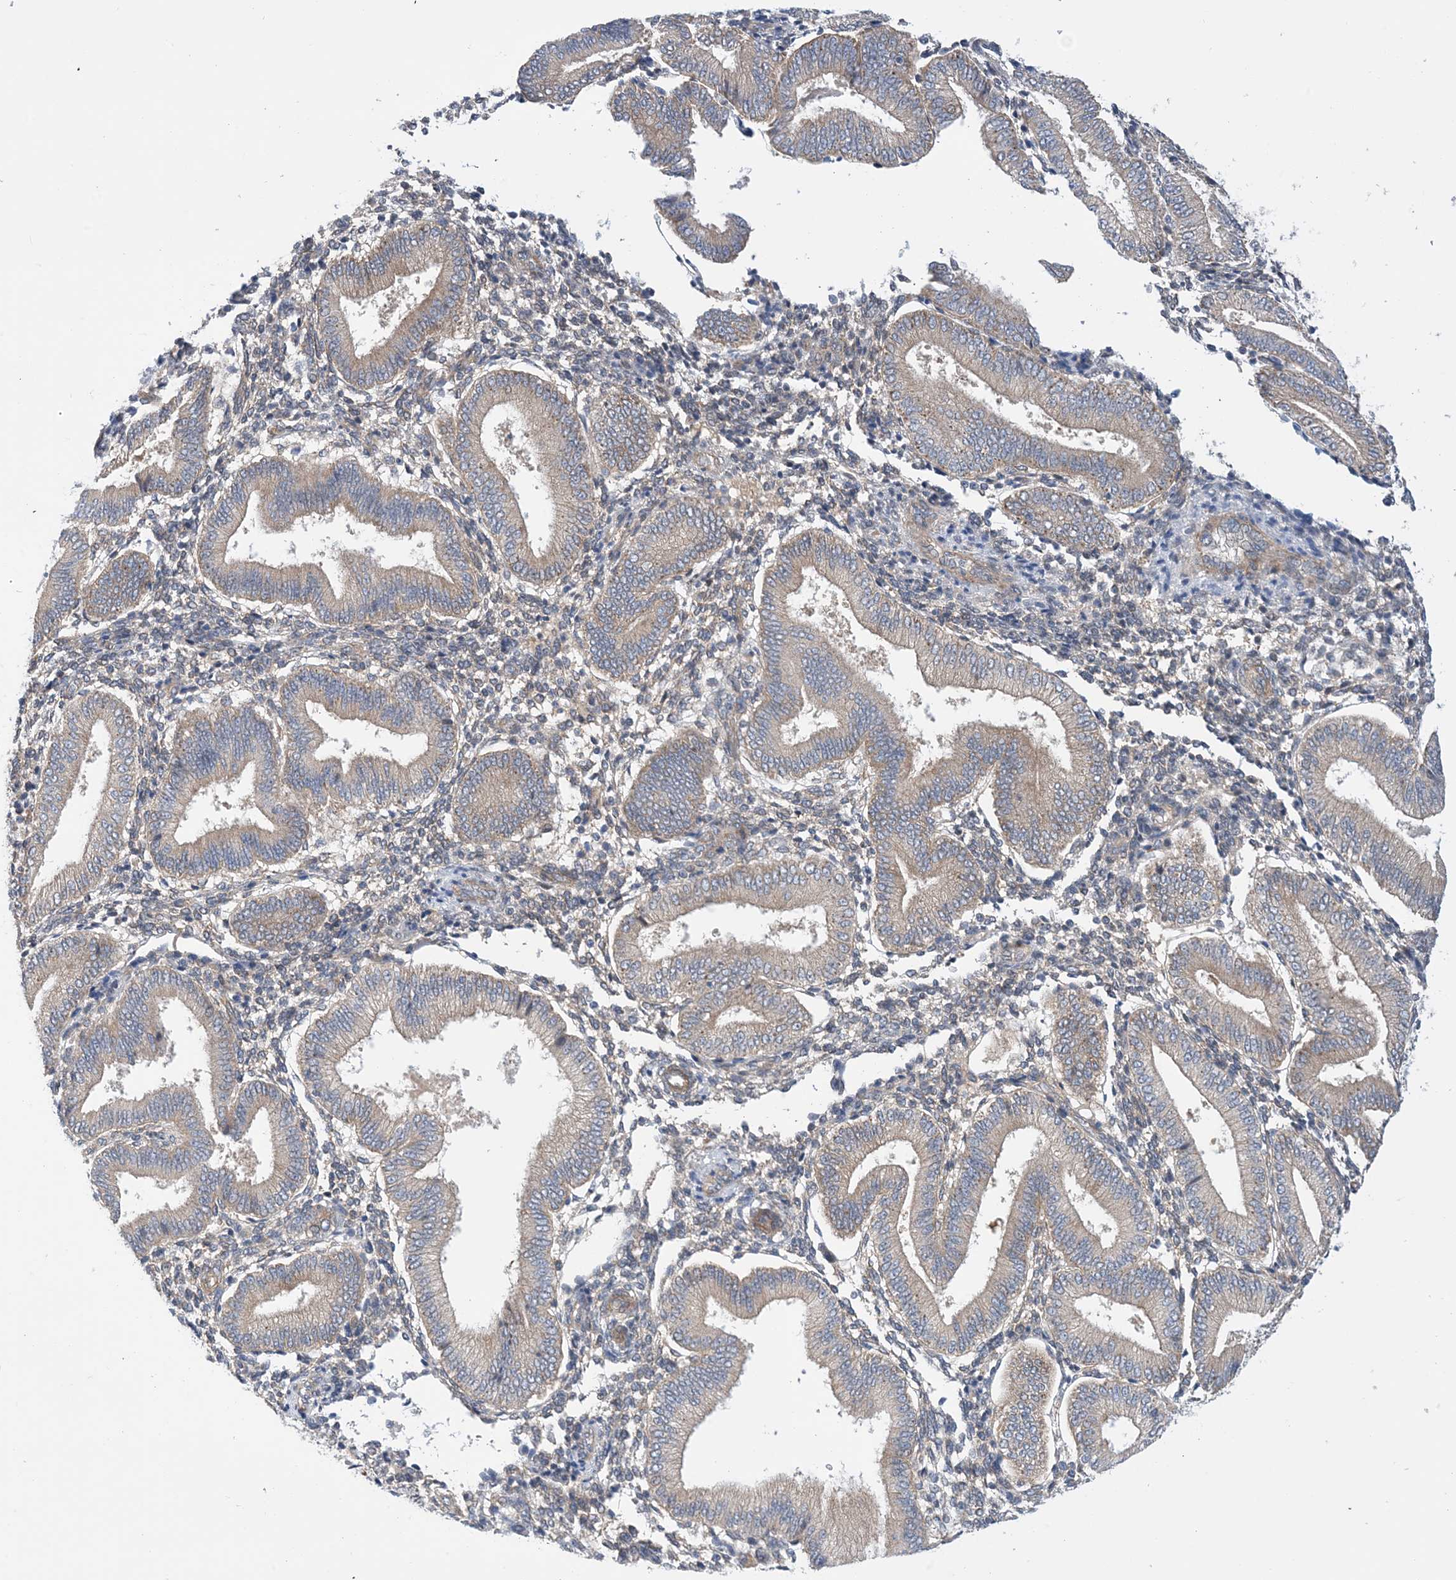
{"staining": {"intensity": "weak", "quantity": "25%-75%", "location": "cytoplasmic/membranous"}, "tissue": "endometrium", "cell_type": "Cells in endometrial stroma", "image_type": "normal", "snomed": [{"axis": "morphology", "description": "Normal tissue, NOS"}, {"axis": "topography", "description": "Endometrium"}], "caption": "DAB (3,3'-diaminobenzidine) immunohistochemical staining of normal endometrium displays weak cytoplasmic/membranous protein positivity in about 25%-75% of cells in endometrial stroma. (IHC, brightfield microscopy, high magnification).", "gene": "EHBP1", "patient": {"sex": "female", "age": 39}}